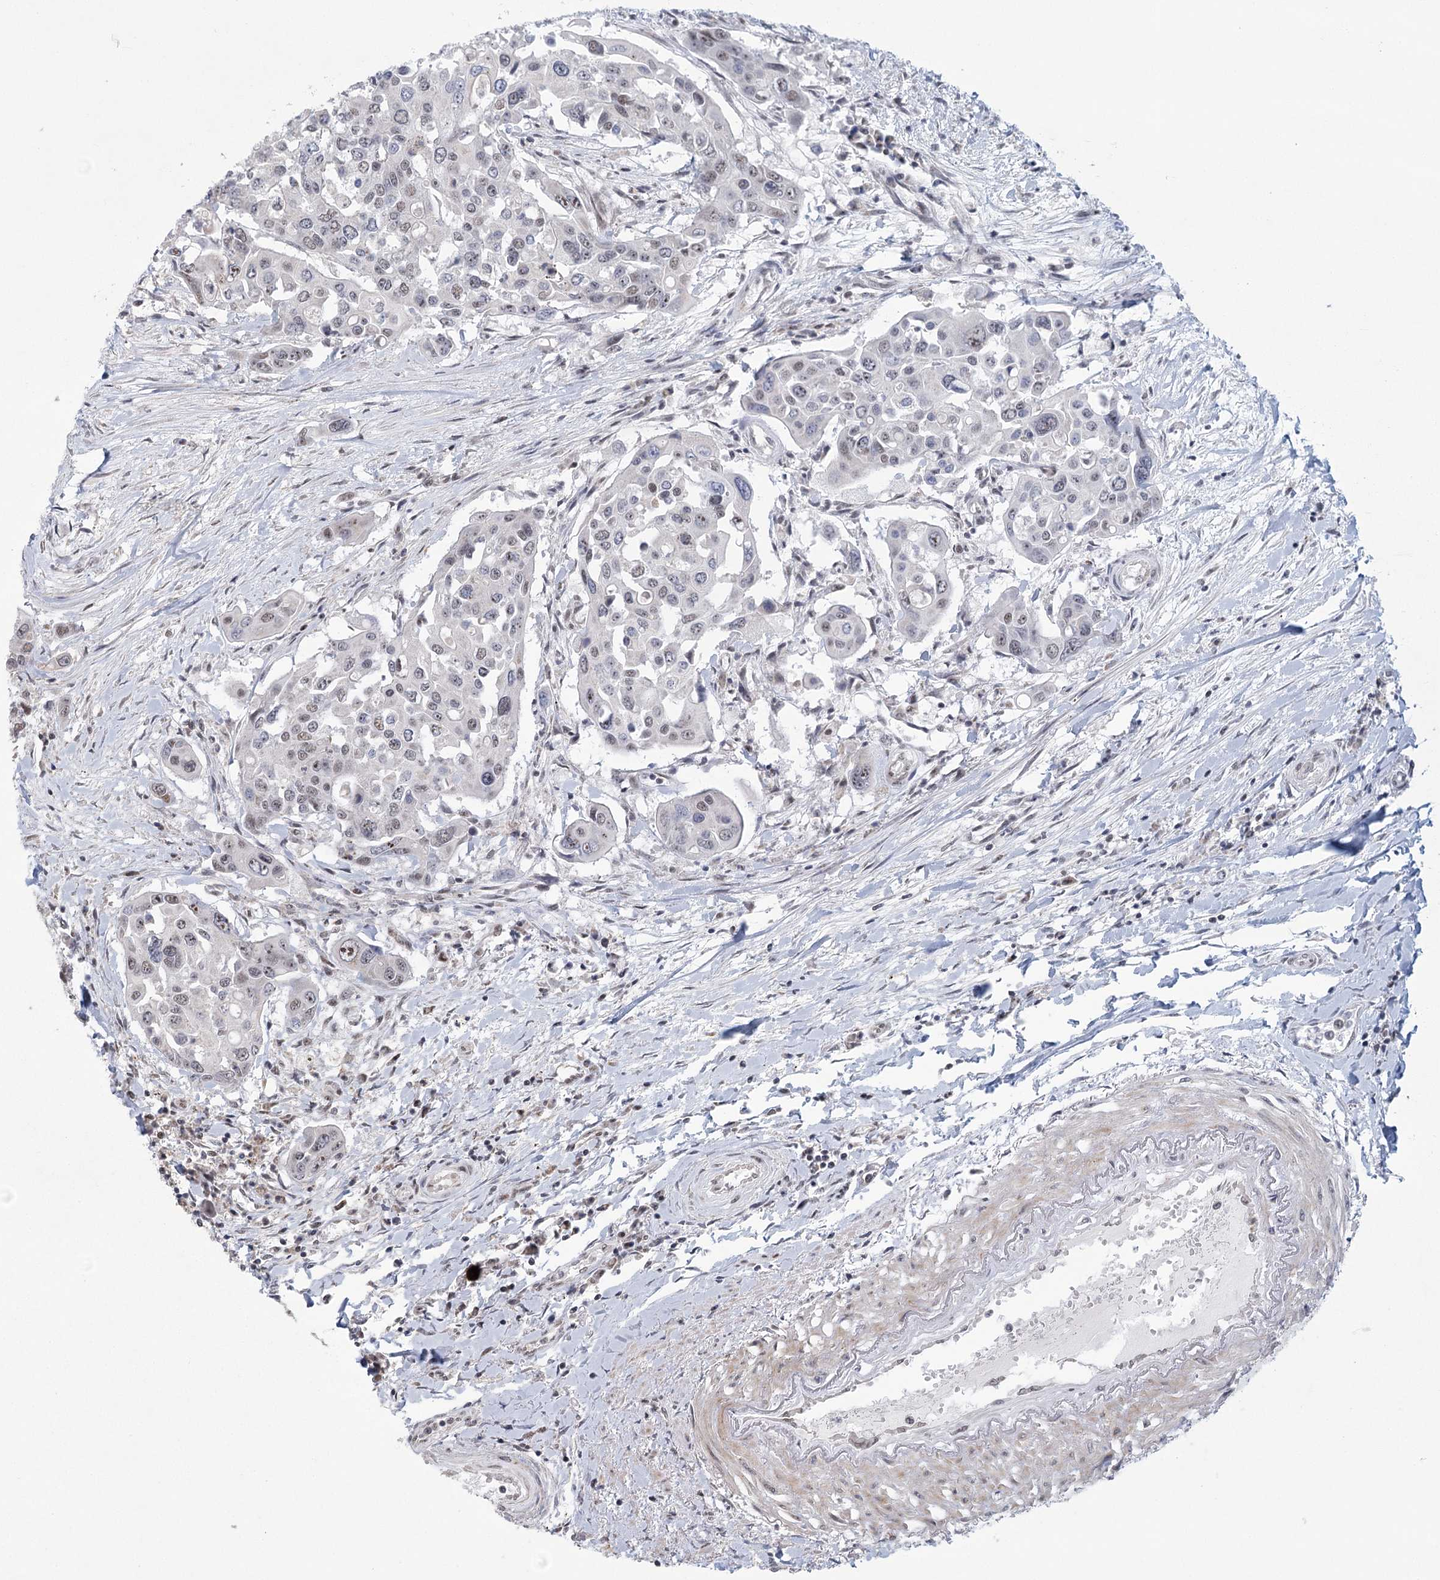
{"staining": {"intensity": "weak", "quantity": ">75%", "location": "nuclear"}, "tissue": "colorectal cancer", "cell_type": "Tumor cells", "image_type": "cancer", "snomed": [{"axis": "morphology", "description": "Adenocarcinoma, NOS"}, {"axis": "topography", "description": "Colon"}], "caption": "Brown immunohistochemical staining in human colorectal cancer shows weak nuclear staining in about >75% of tumor cells.", "gene": "CIB4", "patient": {"sex": "male", "age": 77}}